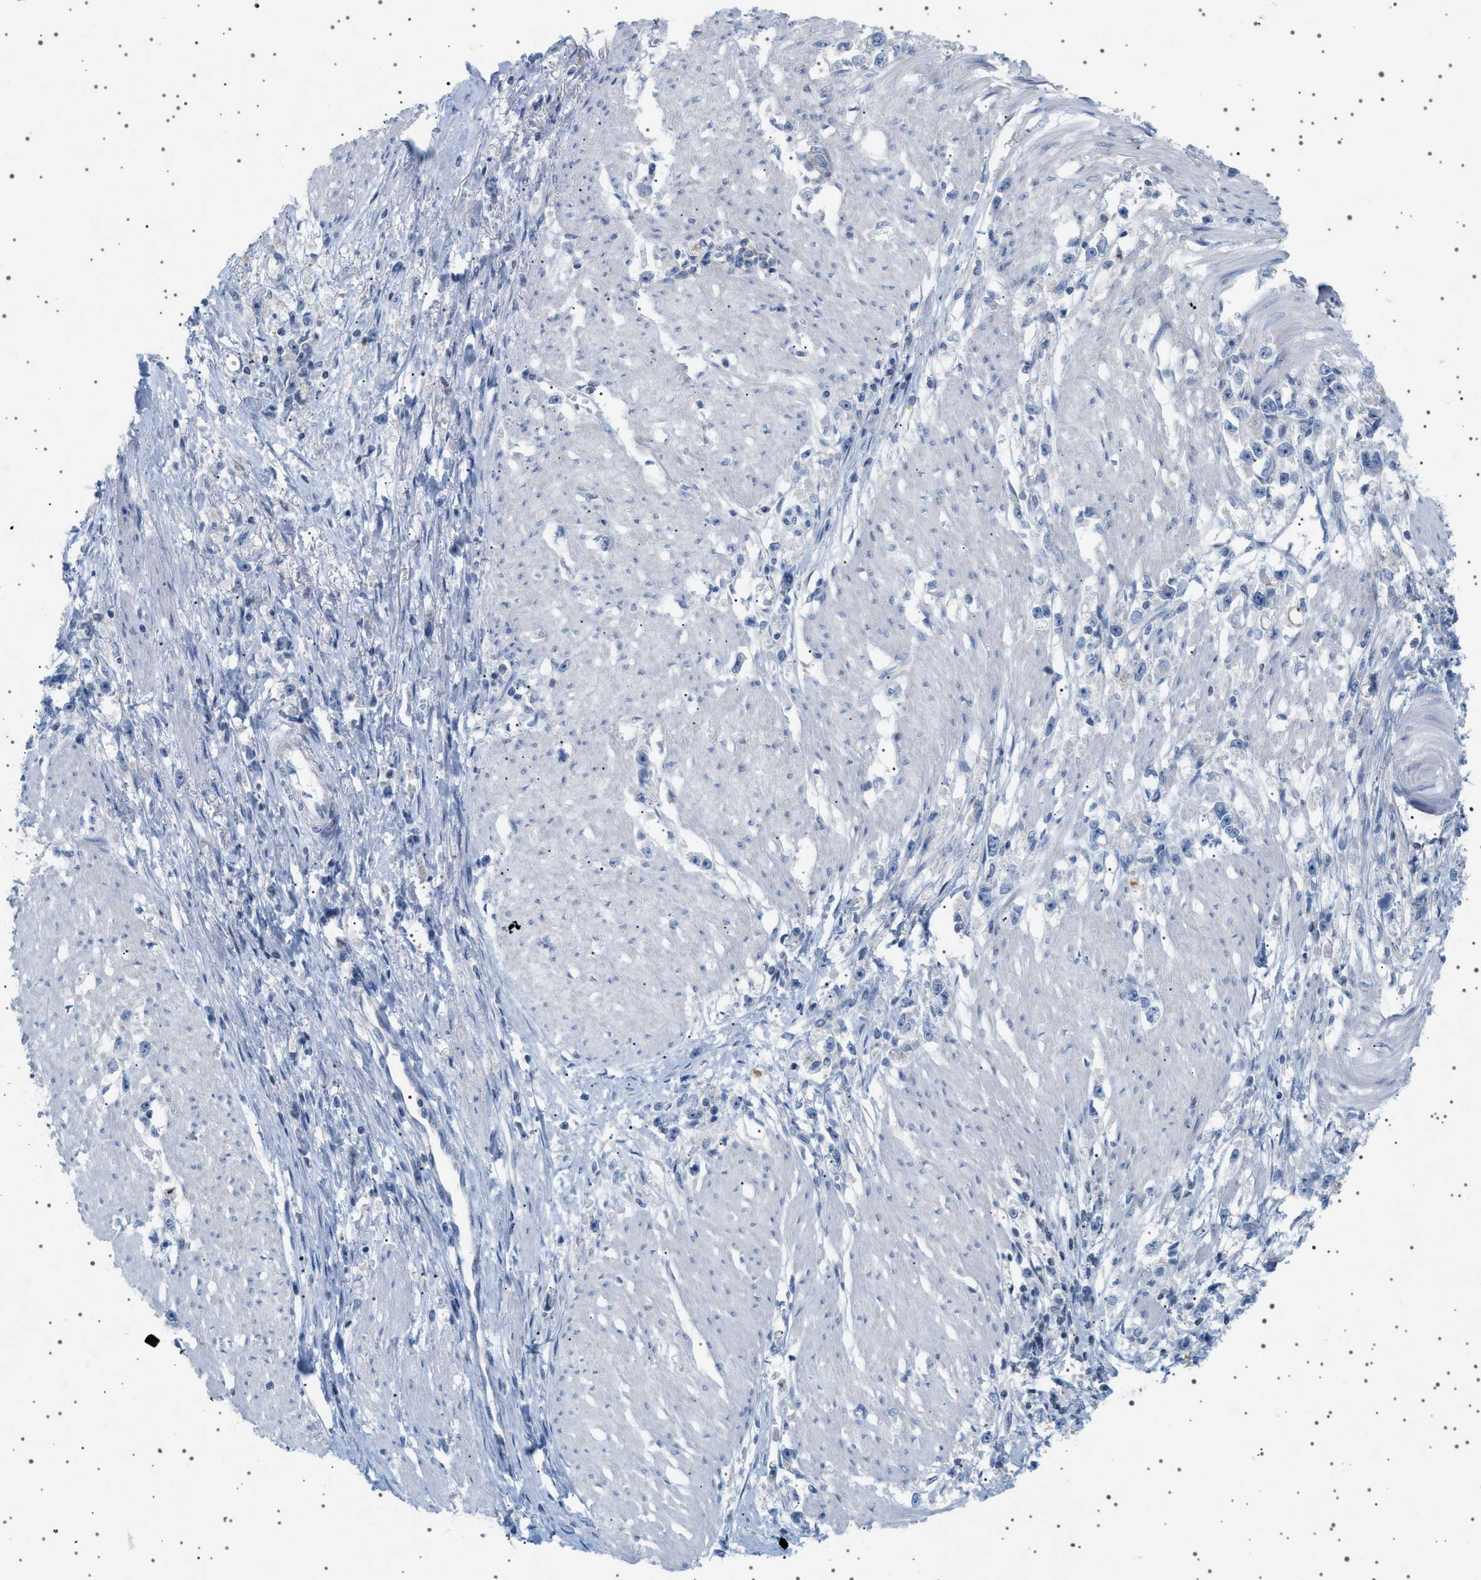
{"staining": {"intensity": "negative", "quantity": "none", "location": "none"}, "tissue": "stomach cancer", "cell_type": "Tumor cells", "image_type": "cancer", "snomed": [{"axis": "morphology", "description": "Adenocarcinoma, NOS"}, {"axis": "topography", "description": "Stomach"}], "caption": "A histopathology image of adenocarcinoma (stomach) stained for a protein shows no brown staining in tumor cells.", "gene": "ADCY10", "patient": {"sex": "female", "age": 59}}